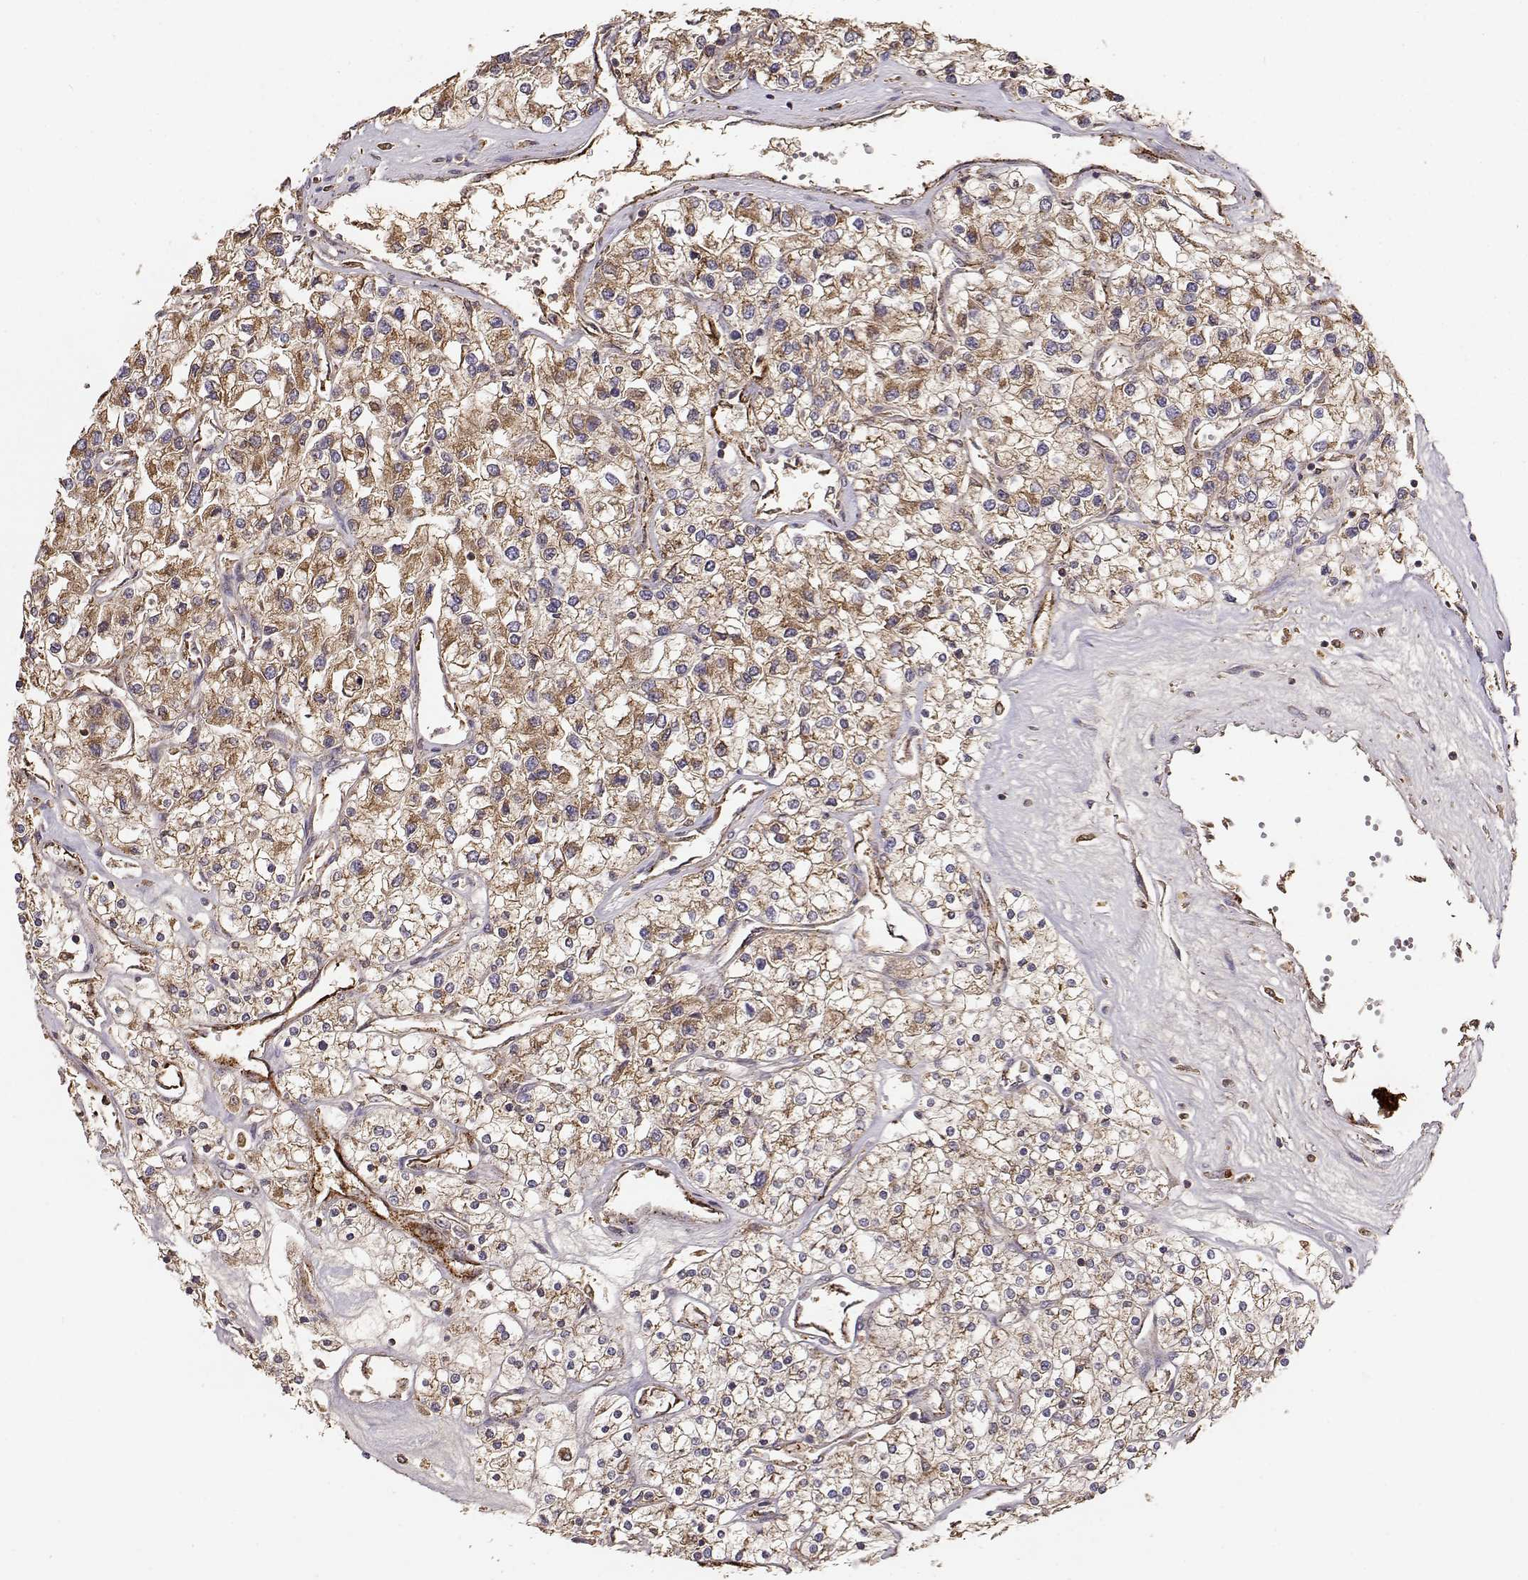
{"staining": {"intensity": "moderate", "quantity": ">75%", "location": "cytoplasmic/membranous"}, "tissue": "renal cancer", "cell_type": "Tumor cells", "image_type": "cancer", "snomed": [{"axis": "morphology", "description": "Adenocarcinoma, NOS"}, {"axis": "topography", "description": "Kidney"}], "caption": "Renal cancer (adenocarcinoma) stained for a protein shows moderate cytoplasmic/membranous positivity in tumor cells.", "gene": "TARS3", "patient": {"sex": "male", "age": 80}}